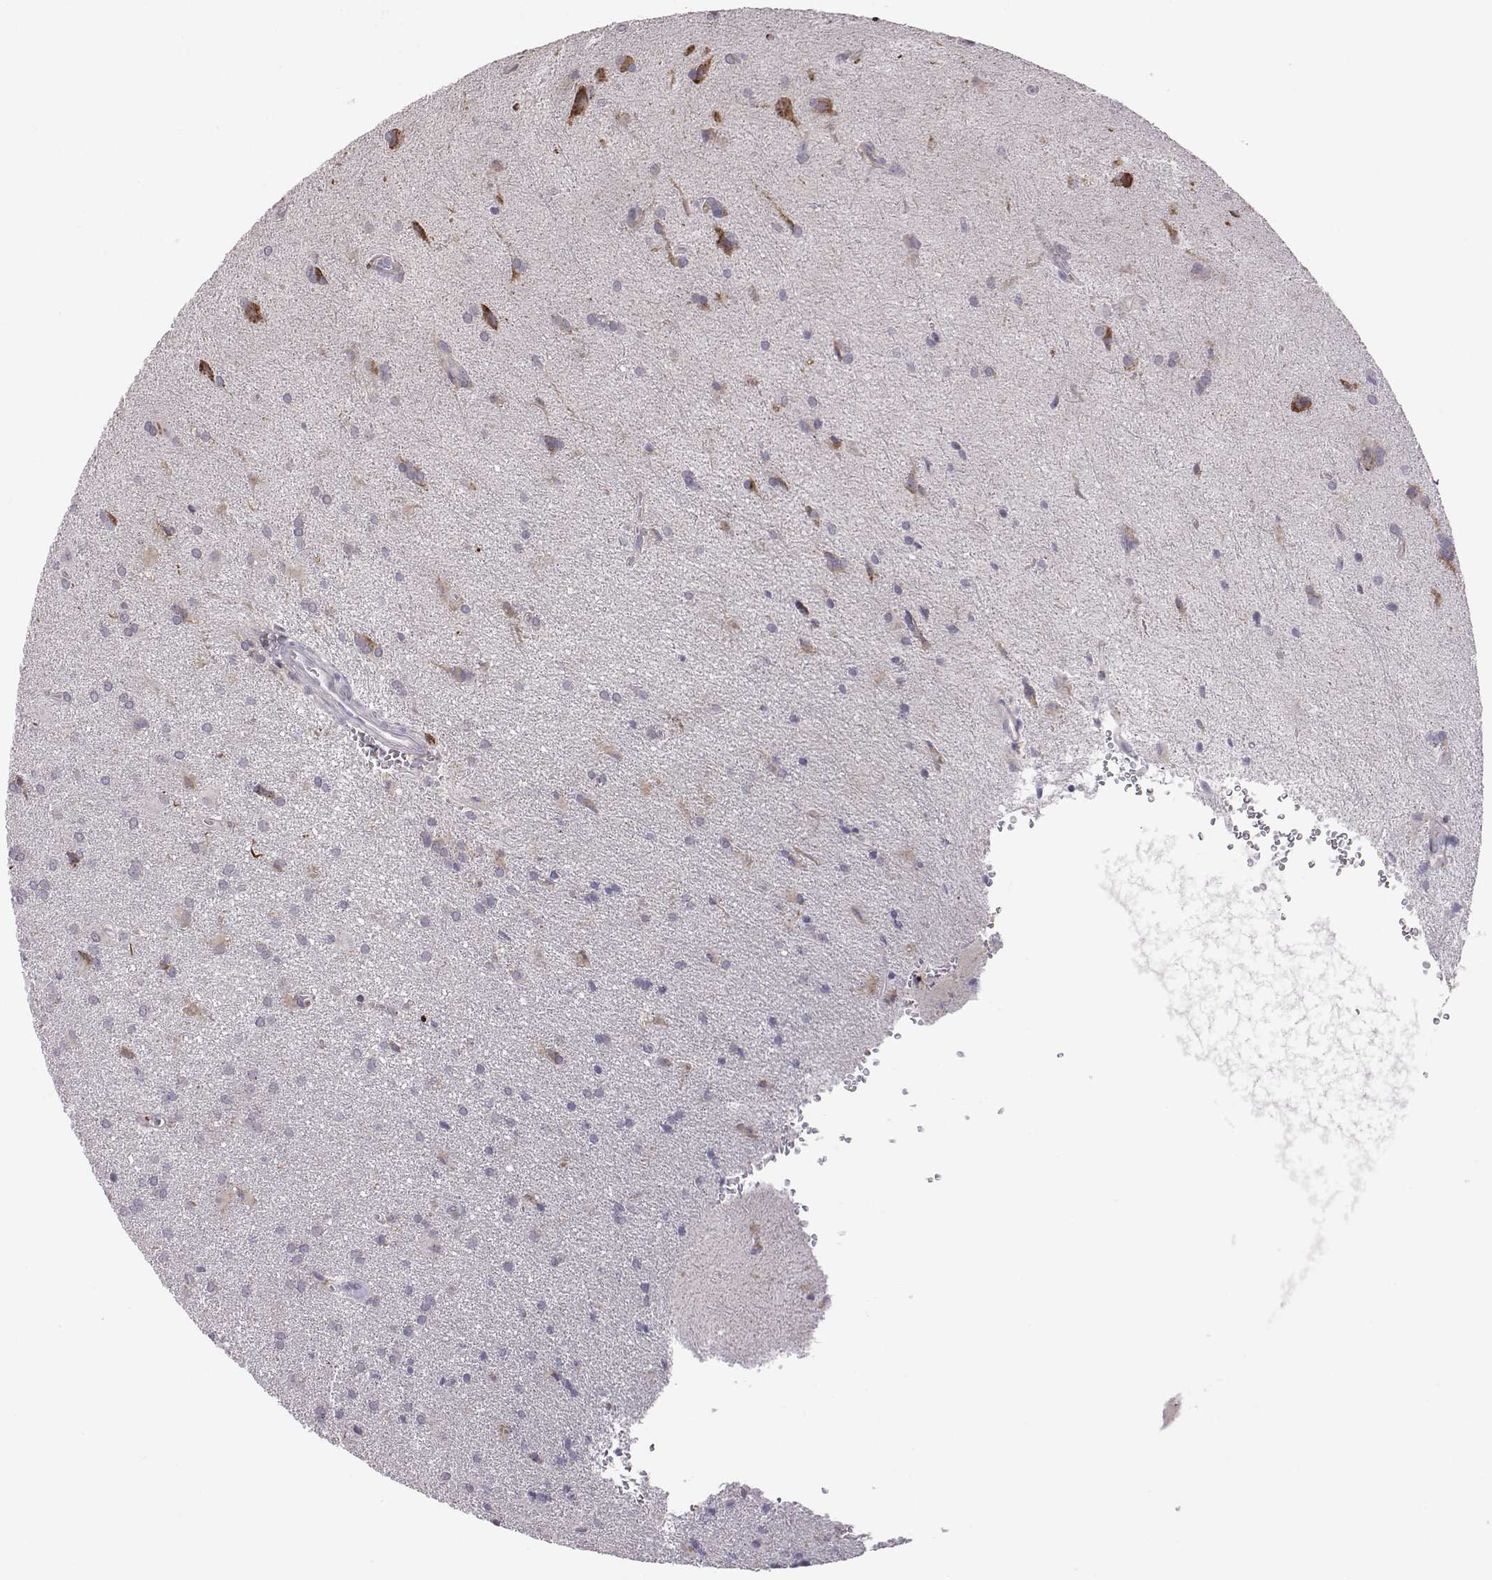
{"staining": {"intensity": "weak", "quantity": "<25%", "location": "cytoplasmic/membranous"}, "tissue": "glioma", "cell_type": "Tumor cells", "image_type": "cancer", "snomed": [{"axis": "morphology", "description": "Glioma, malignant, Low grade"}, {"axis": "topography", "description": "Brain"}], "caption": "Tumor cells show no significant protein expression in low-grade glioma (malignant).", "gene": "SELENOI", "patient": {"sex": "male", "age": 58}}